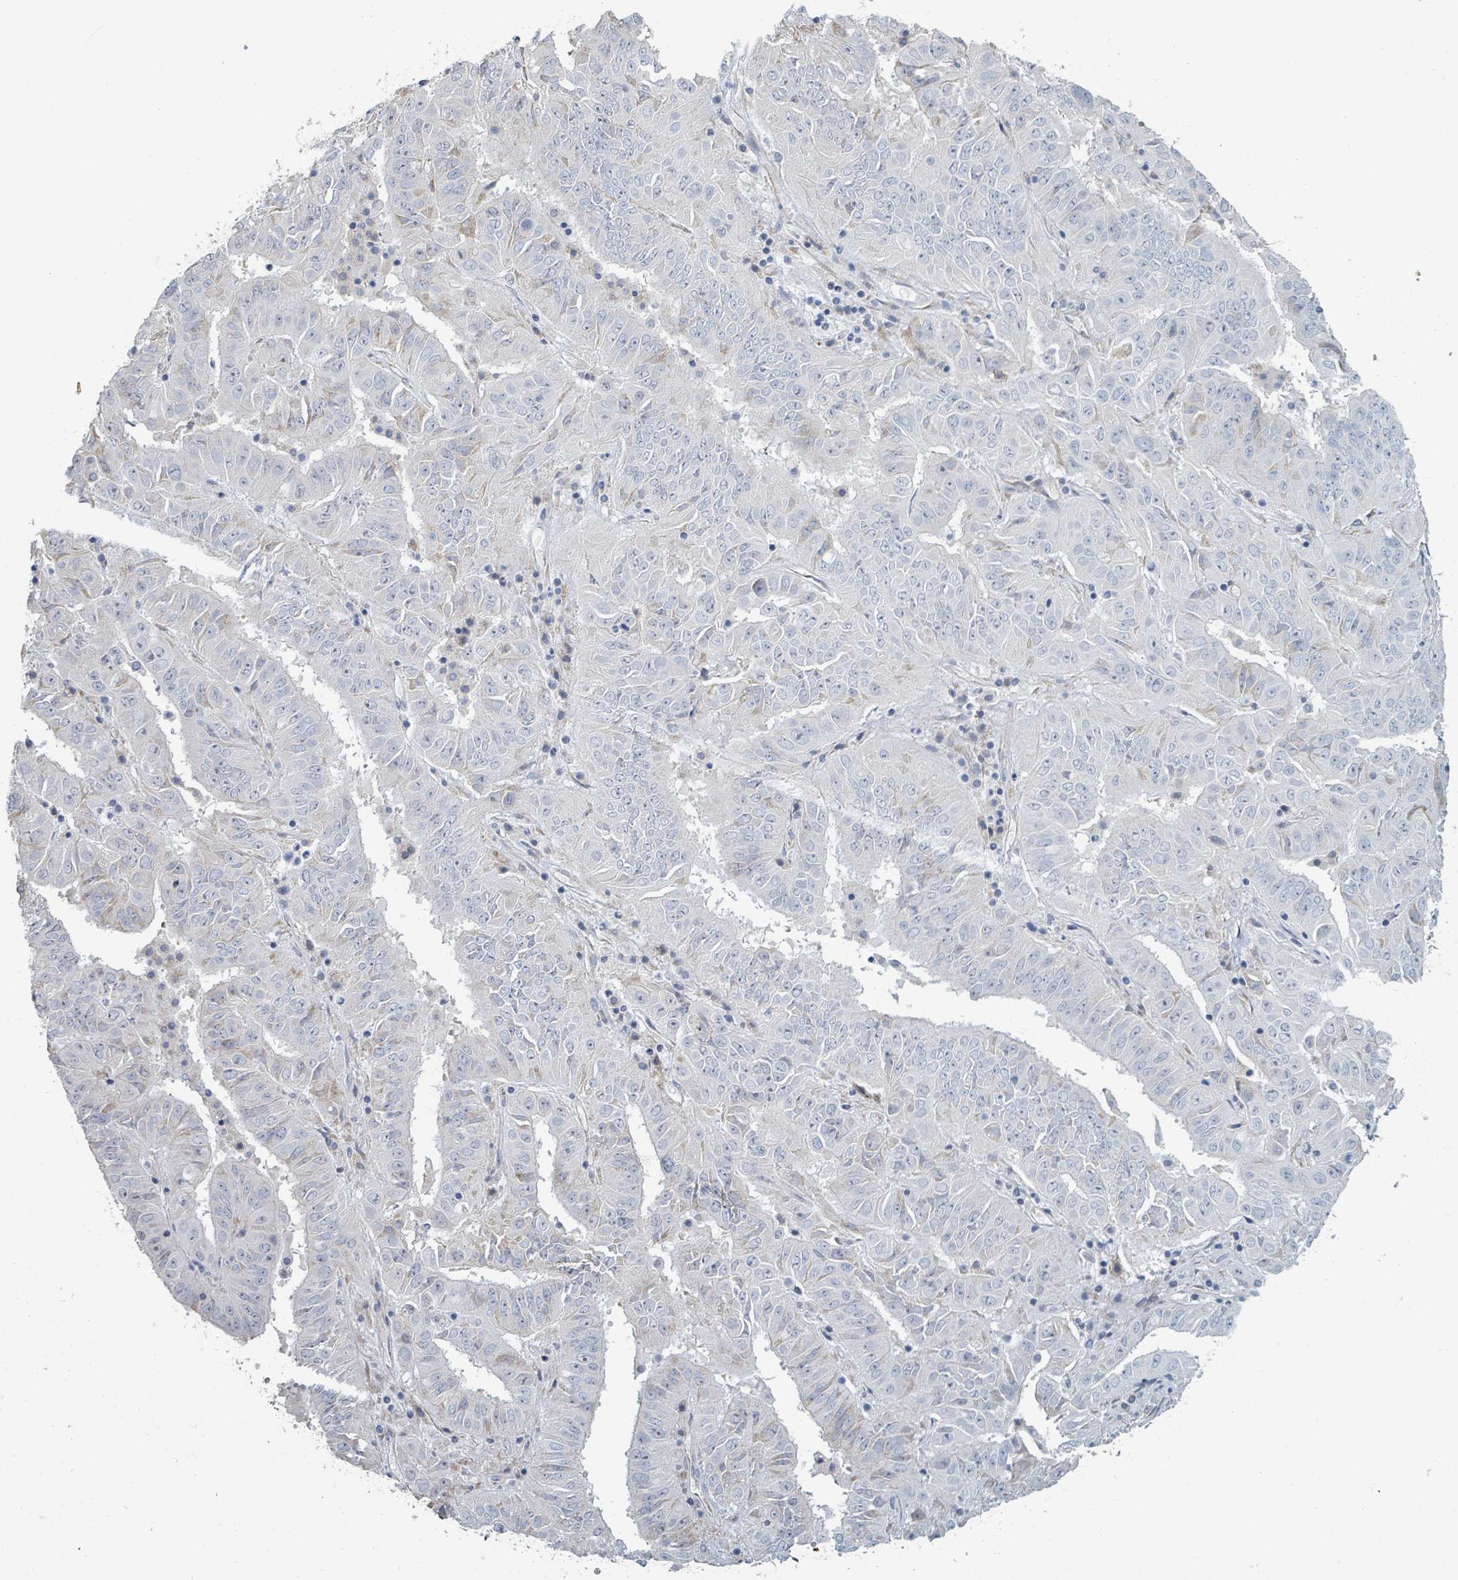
{"staining": {"intensity": "negative", "quantity": "none", "location": "none"}, "tissue": "pancreatic cancer", "cell_type": "Tumor cells", "image_type": "cancer", "snomed": [{"axis": "morphology", "description": "Adenocarcinoma, NOS"}, {"axis": "topography", "description": "Pancreas"}], "caption": "The IHC image has no significant staining in tumor cells of pancreatic adenocarcinoma tissue.", "gene": "RAB33B", "patient": {"sex": "male", "age": 63}}